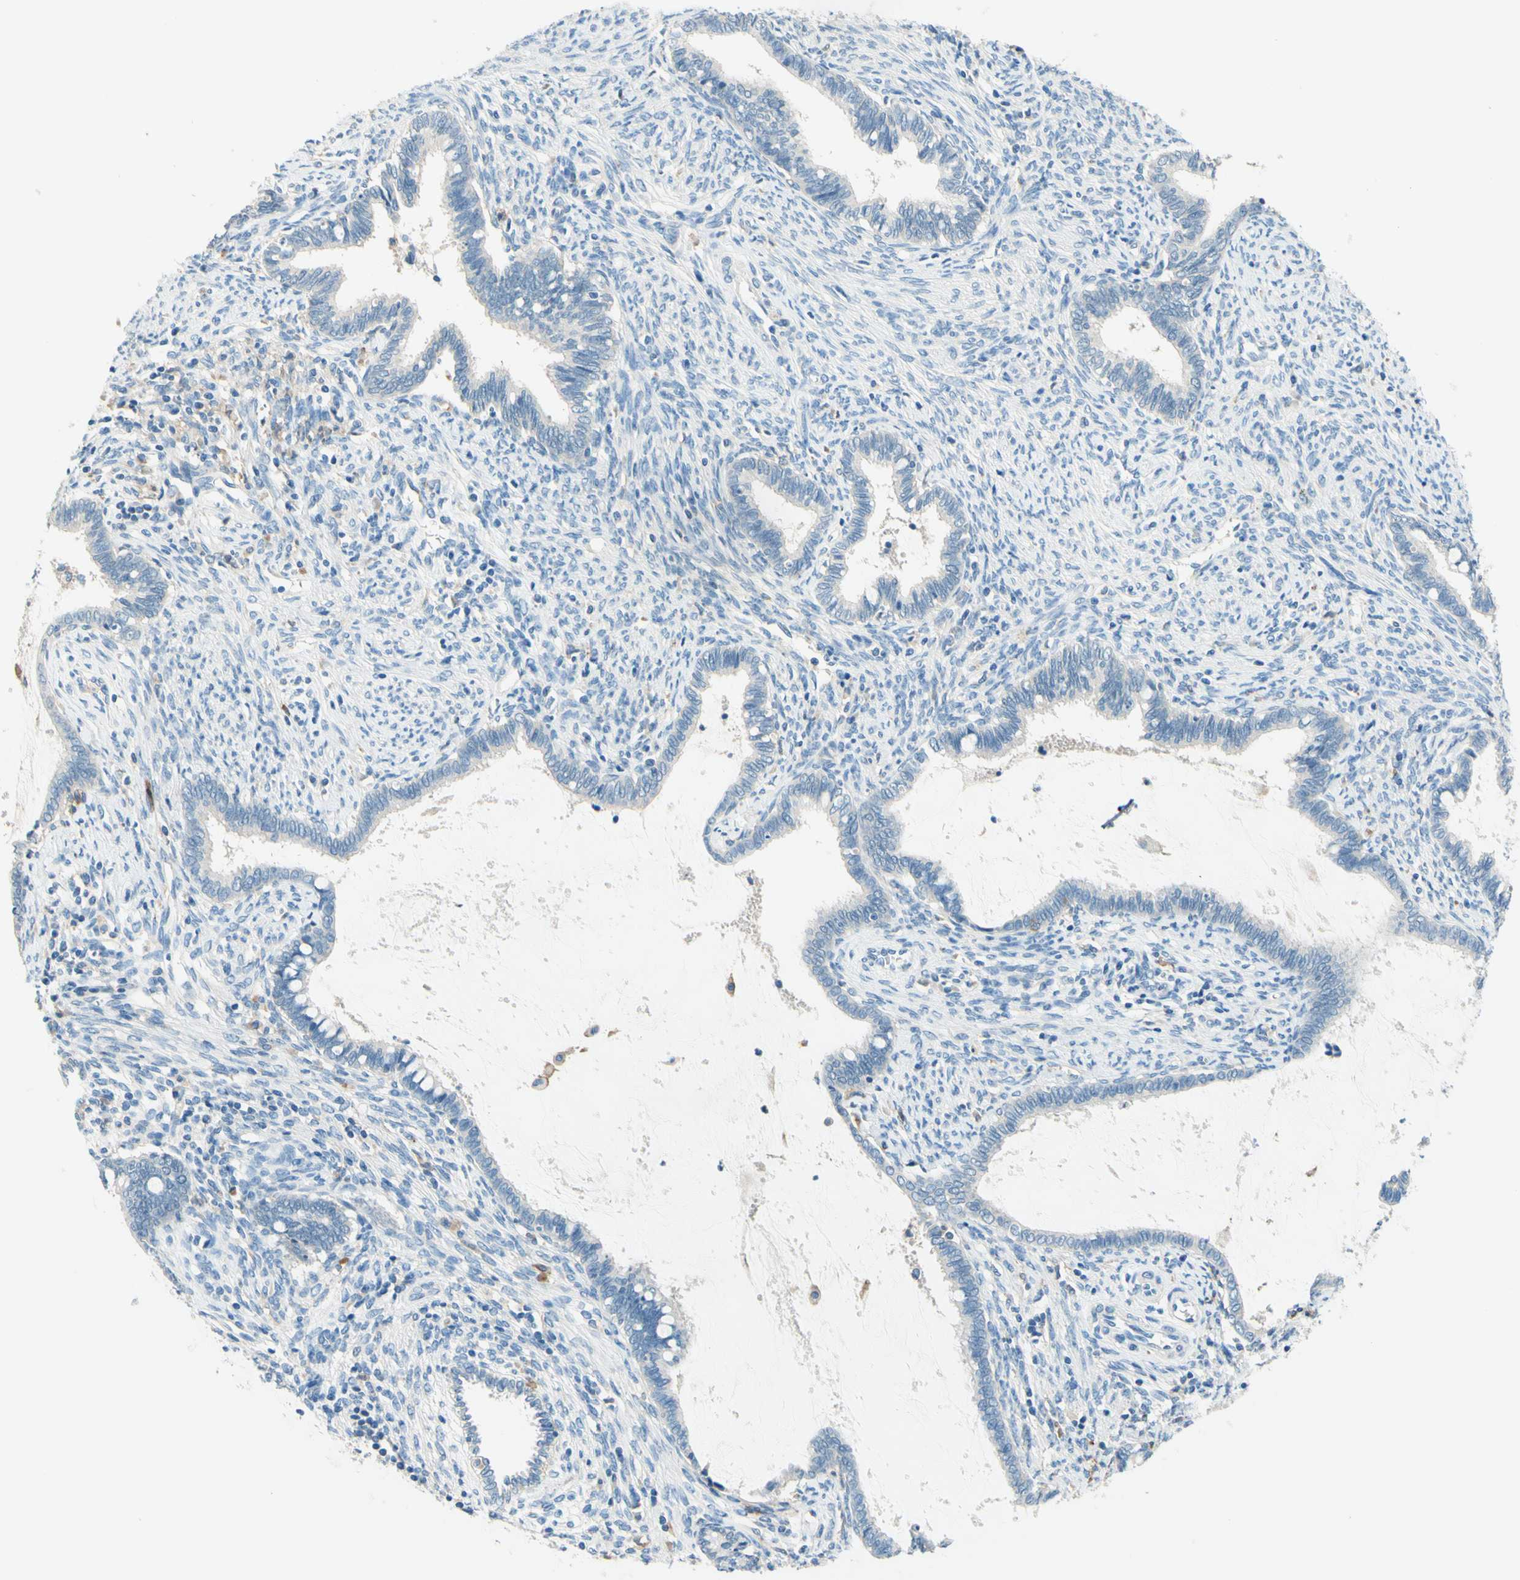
{"staining": {"intensity": "negative", "quantity": "none", "location": "none"}, "tissue": "cervical cancer", "cell_type": "Tumor cells", "image_type": "cancer", "snomed": [{"axis": "morphology", "description": "Adenocarcinoma, NOS"}, {"axis": "topography", "description": "Cervix"}], "caption": "This is a image of IHC staining of cervical cancer (adenocarcinoma), which shows no positivity in tumor cells.", "gene": "SIGLEC9", "patient": {"sex": "female", "age": 44}}